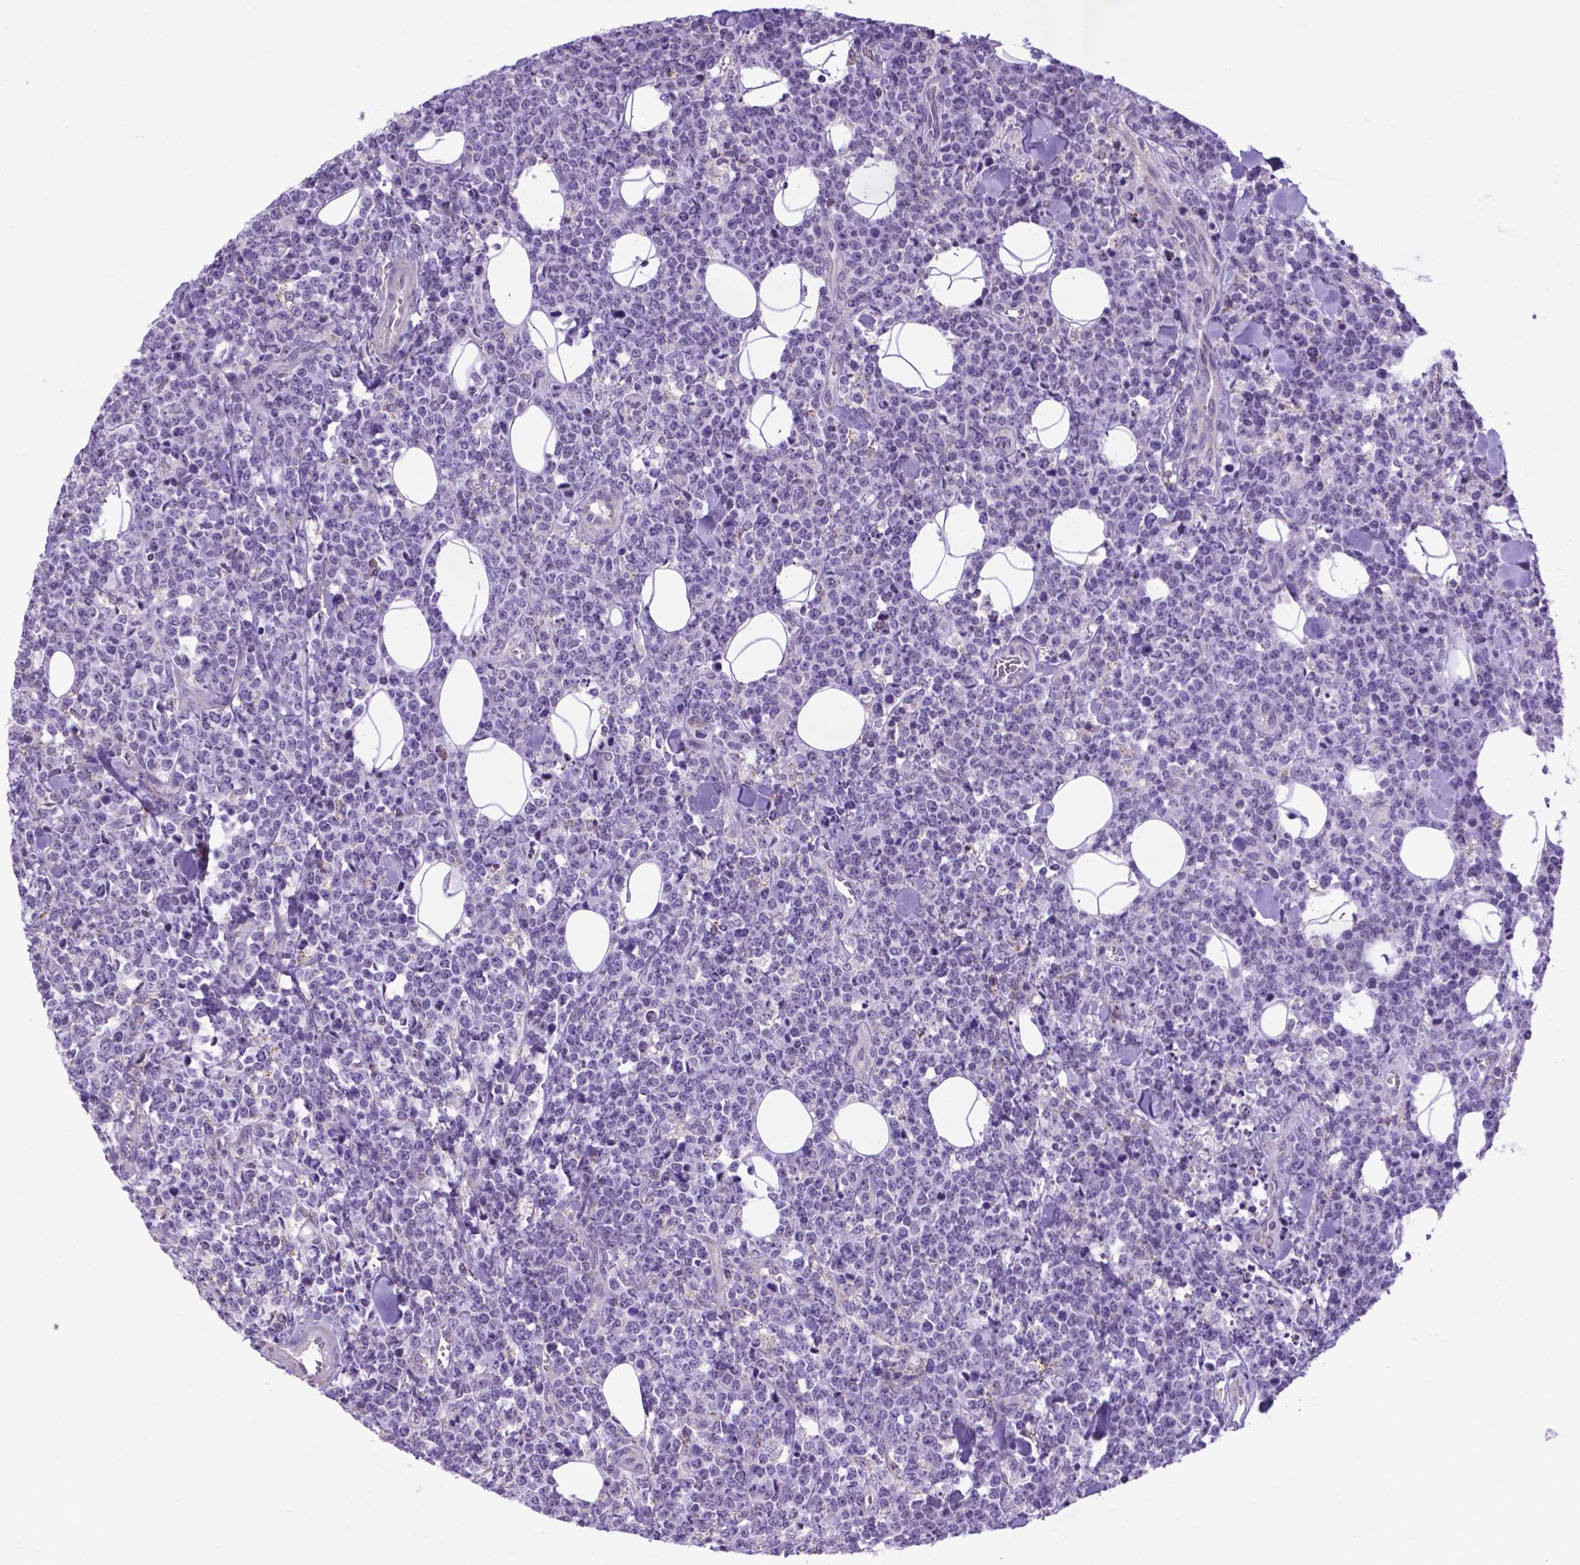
{"staining": {"intensity": "negative", "quantity": "none", "location": "none"}, "tissue": "lymphoma", "cell_type": "Tumor cells", "image_type": "cancer", "snomed": [{"axis": "morphology", "description": "Malignant lymphoma, non-Hodgkin's type, High grade"}, {"axis": "topography", "description": "Small intestine"}], "caption": "Tumor cells are negative for protein expression in human lymphoma.", "gene": "POU3F3", "patient": {"sex": "female", "age": 56}}